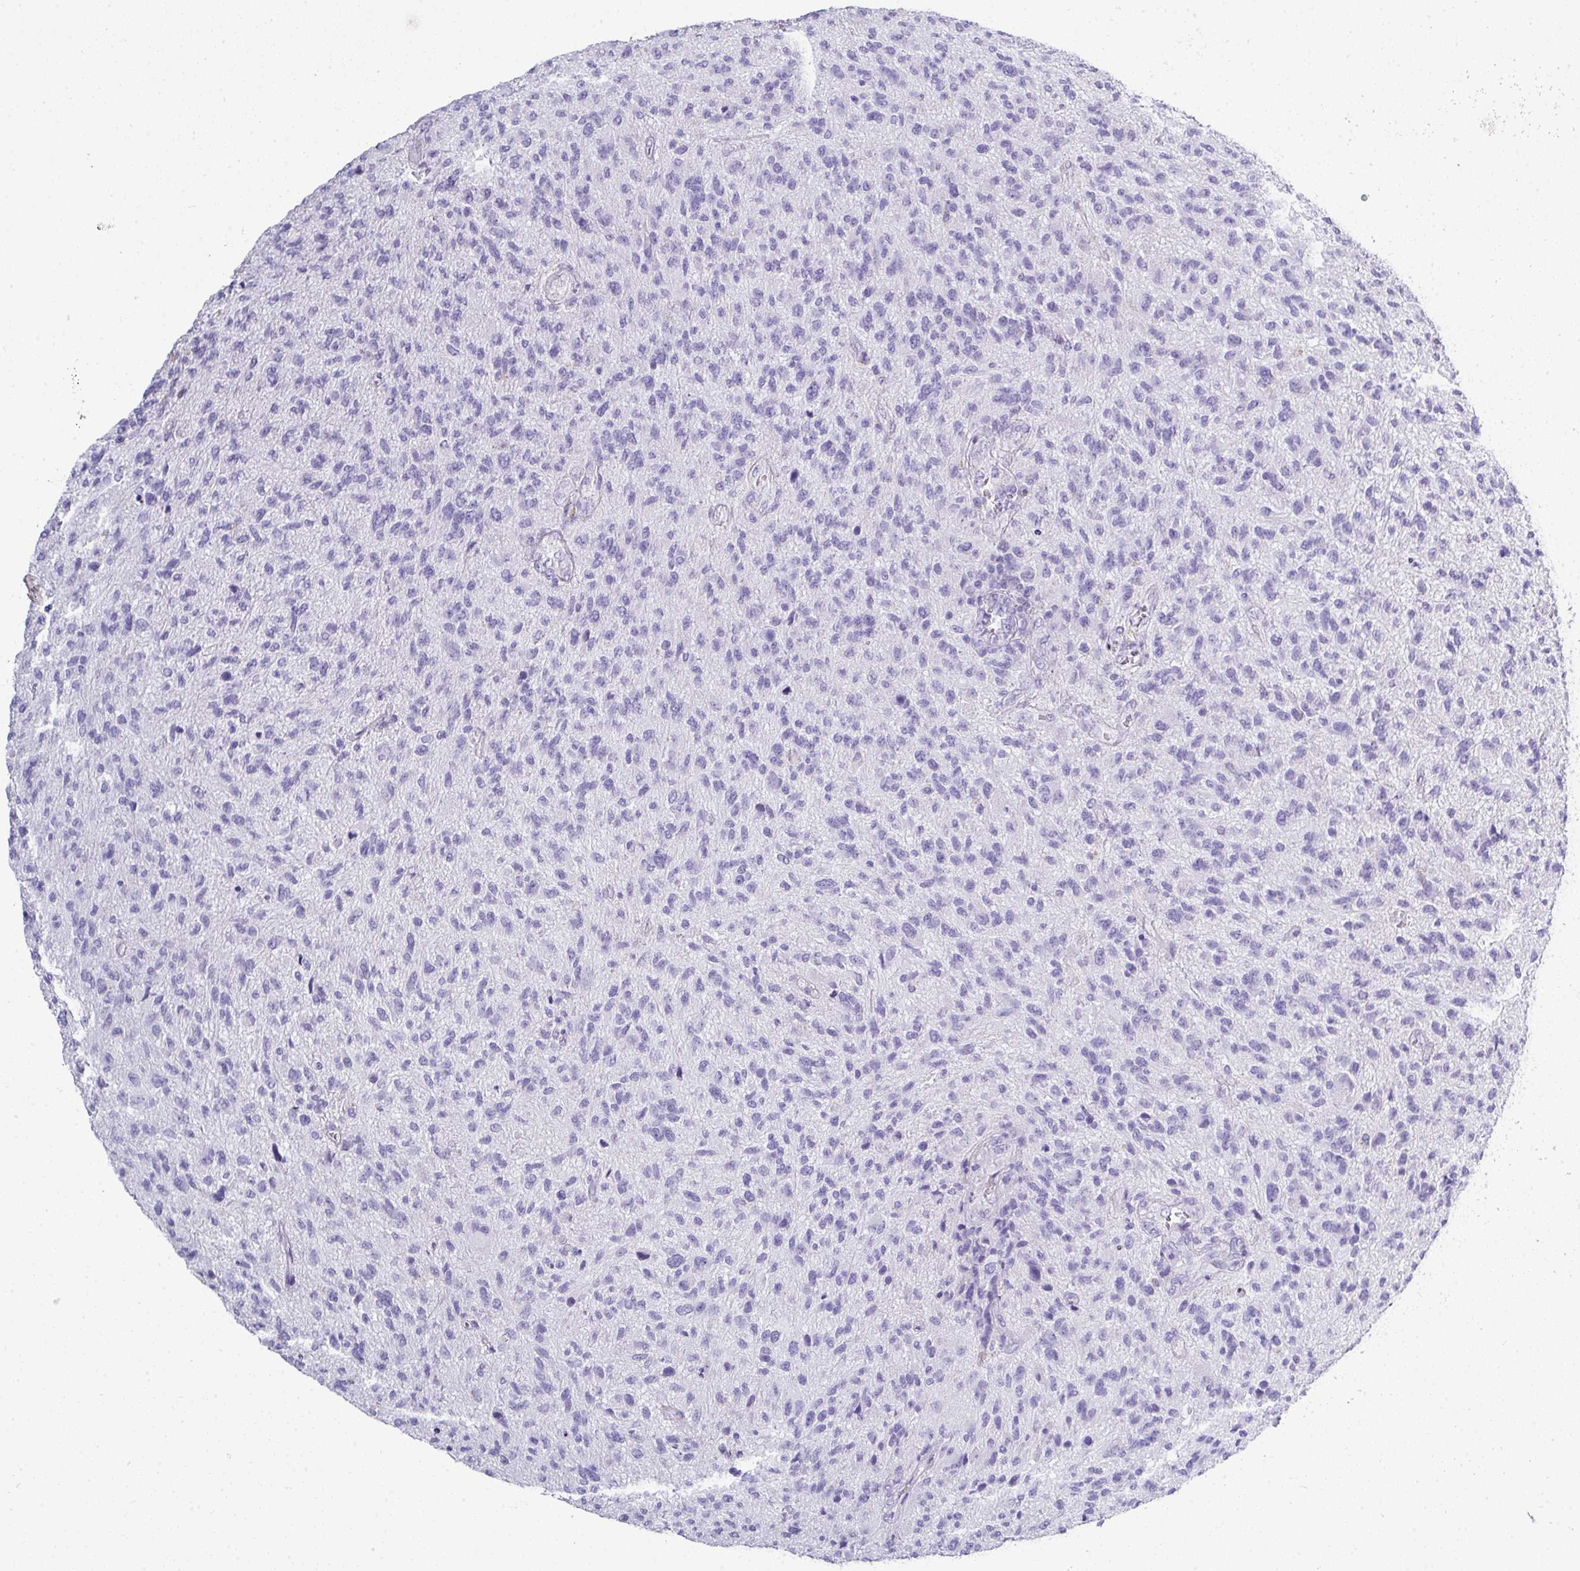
{"staining": {"intensity": "negative", "quantity": "none", "location": "none"}, "tissue": "glioma", "cell_type": "Tumor cells", "image_type": "cancer", "snomed": [{"axis": "morphology", "description": "Glioma, malignant, High grade"}, {"axis": "topography", "description": "Brain"}], "caption": "Protein analysis of glioma reveals no significant positivity in tumor cells.", "gene": "ZNF568", "patient": {"sex": "male", "age": 47}}